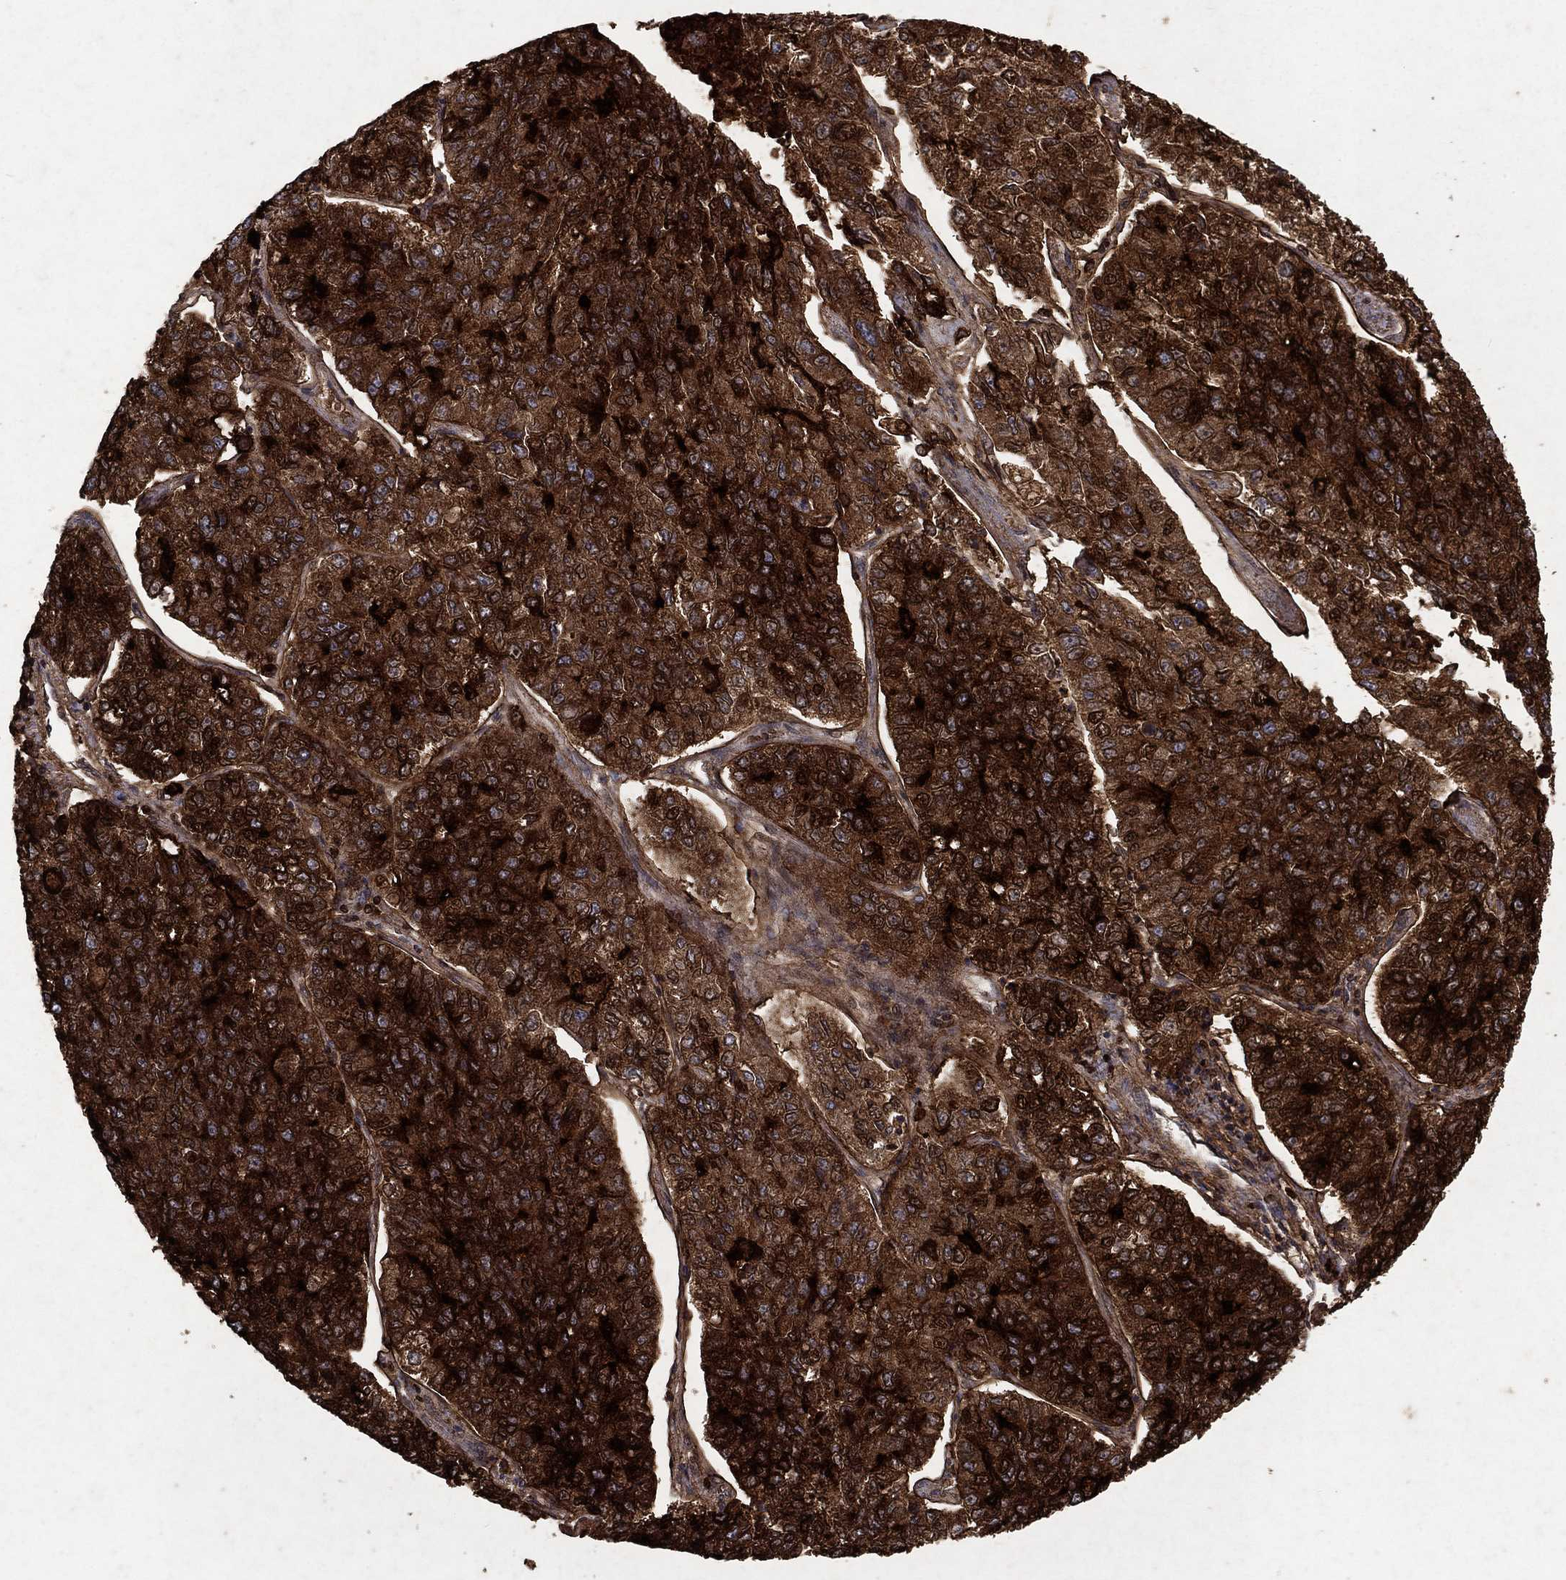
{"staining": {"intensity": "strong", "quantity": ">75%", "location": "cytoplasmic/membranous,nuclear"}, "tissue": "lung cancer", "cell_type": "Tumor cells", "image_type": "cancer", "snomed": [{"axis": "morphology", "description": "Adenocarcinoma, NOS"}, {"axis": "topography", "description": "Lung"}], "caption": "Brown immunohistochemical staining in lung adenocarcinoma exhibits strong cytoplasmic/membranous and nuclear expression in approximately >75% of tumor cells.", "gene": "CD24", "patient": {"sex": "male", "age": 49}}